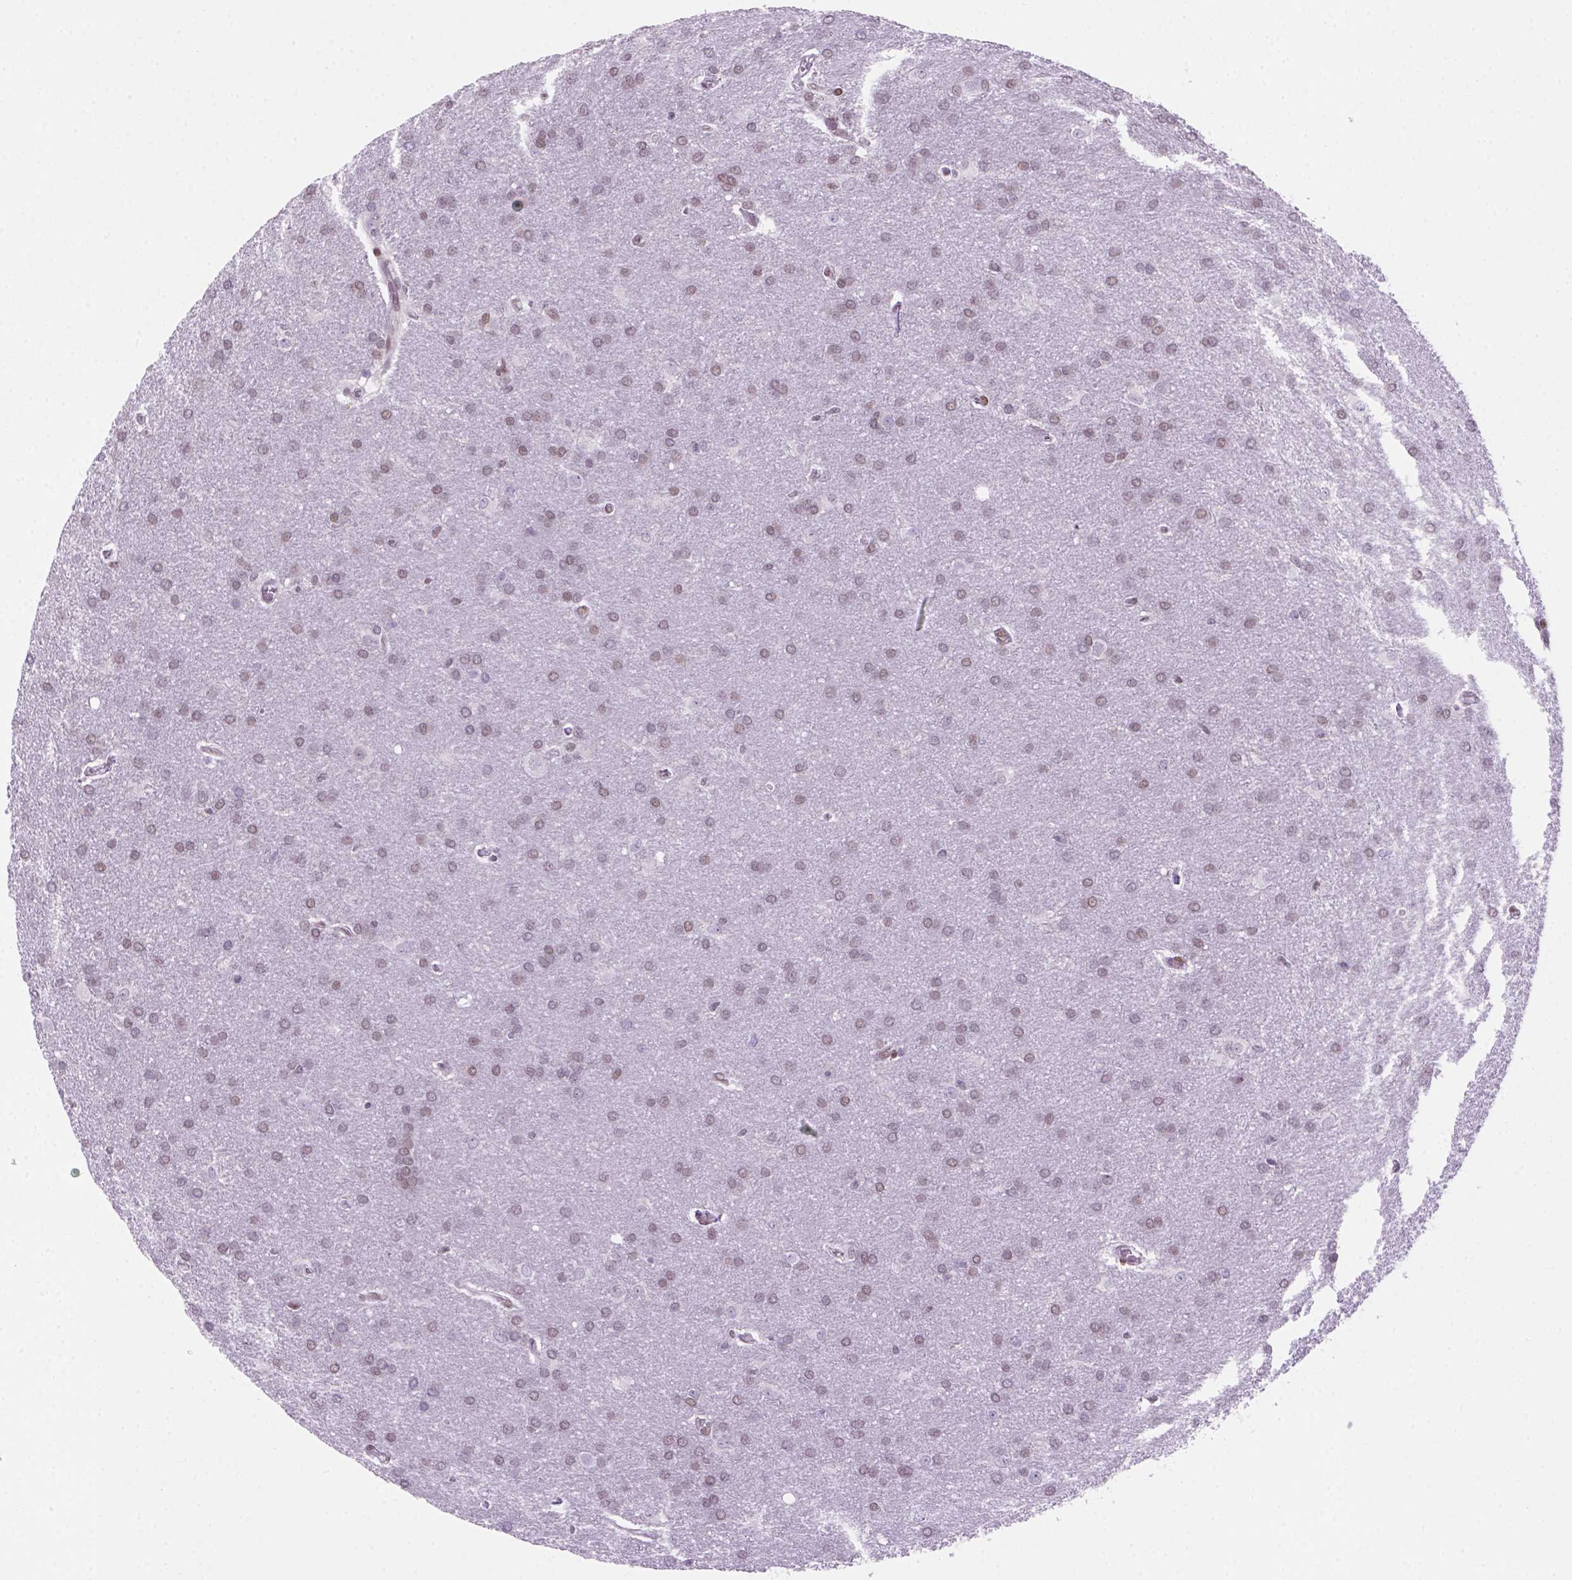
{"staining": {"intensity": "weak", "quantity": "<25%", "location": "nuclear"}, "tissue": "glioma", "cell_type": "Tumor cells", "image_type": "cancer", "snomed": [{"axis": "morphology", "description": "Glioma, malignant, Low grade"}, {"axis": "topography", "description": "Brain"}], "caption": "Tumor cells are negative for brown protein staining in malignant glioma (low-grade). Brightfield microscopy of immunohistochemistry stained with DAB (brown) and hematoxylin (blue), captured at high magnification.", "gene": "MGMT", "patient": {"sex": "female", "age": 32}}